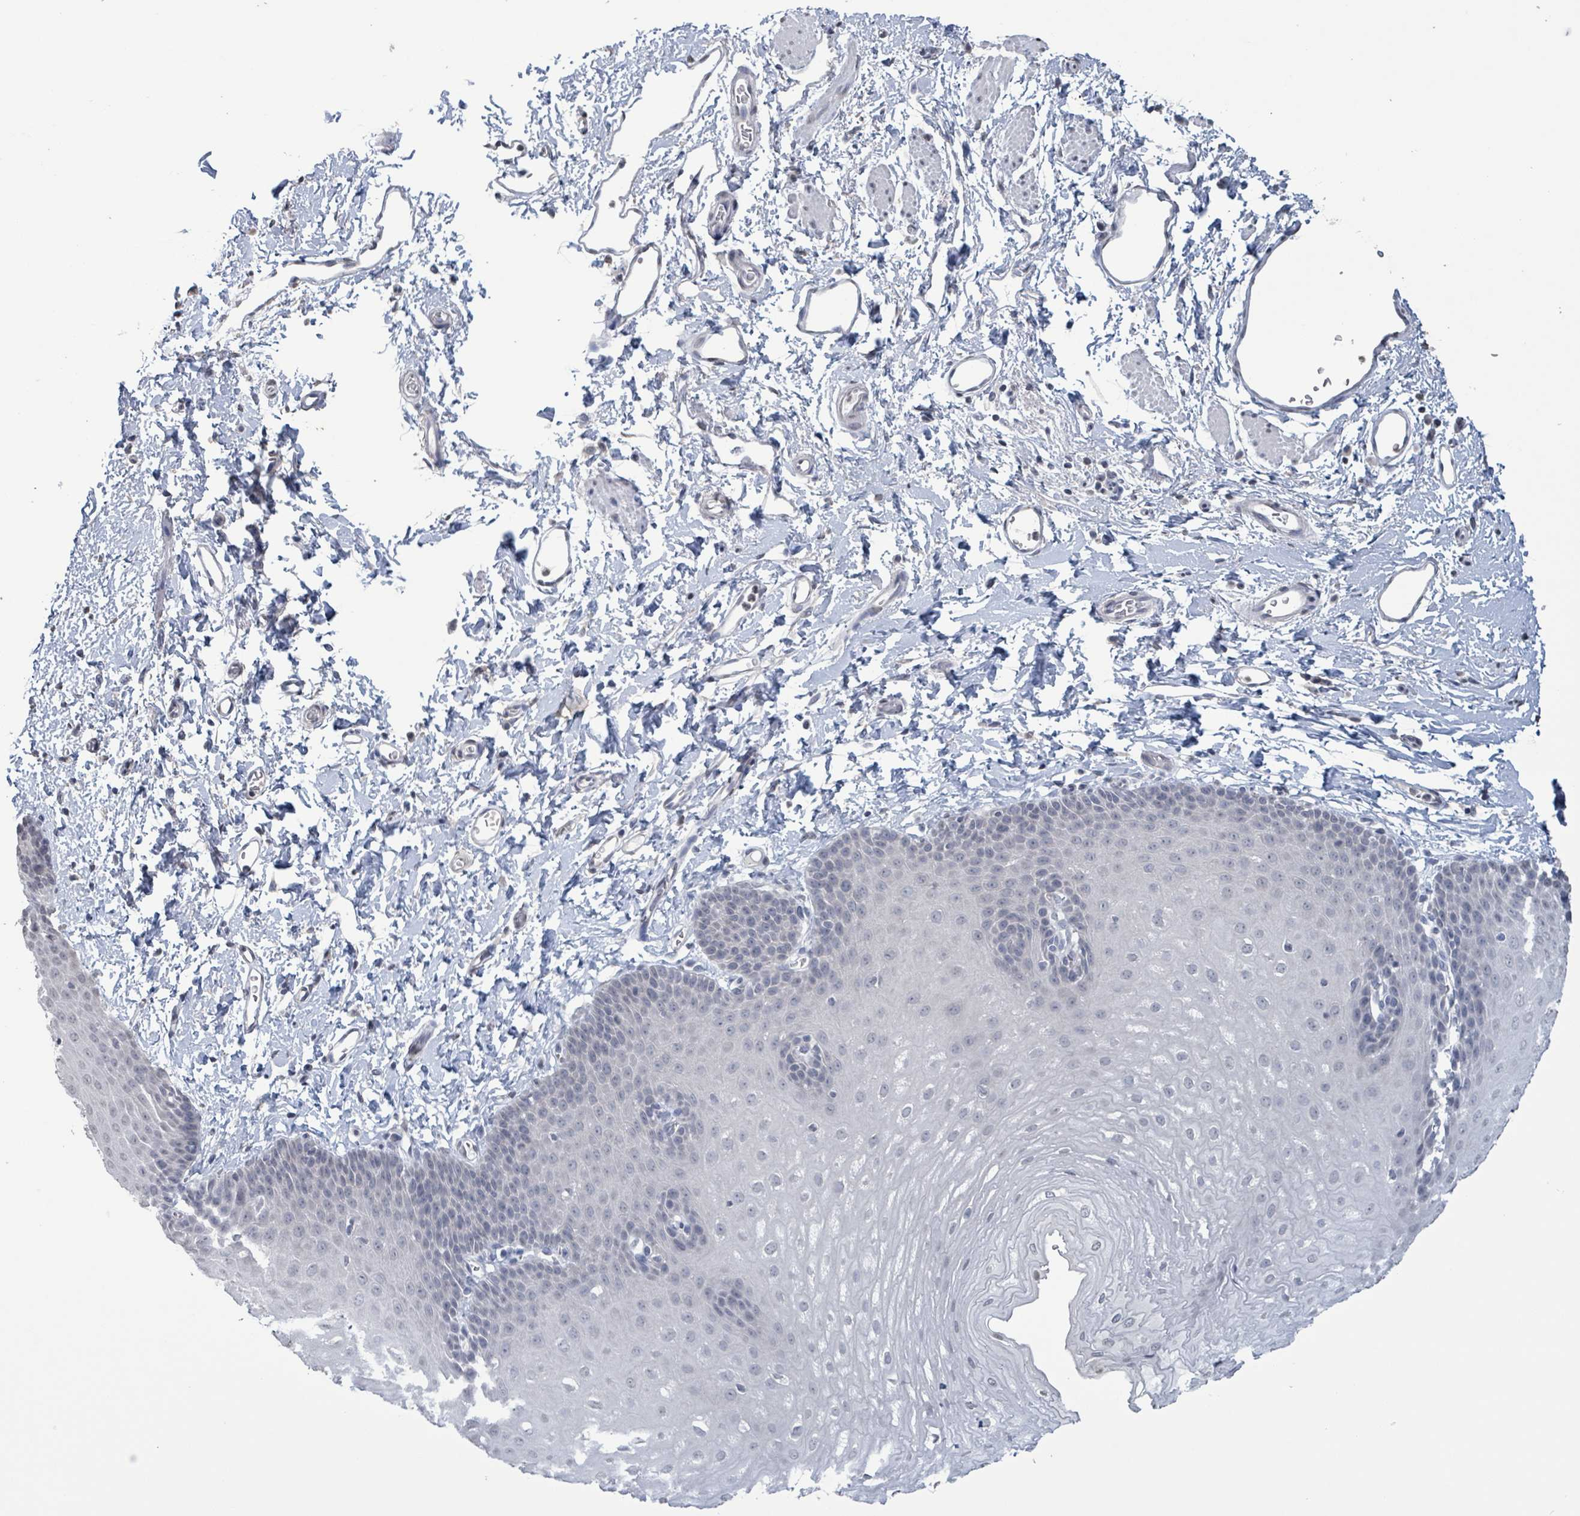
{"staining": {"intensity": "negative", "quantity": "none", "location": "none"}, "tissue": "esophagus", "cell_type": "Squamous epithelial cells", "image_type": "normal", "snomed": [{"axis": "morphology", "description": "Normal tissue, NOS"}, {"axis": "topography", "description": "Esophagus"}], "caption": "The photomicrograph displays no staining of squamous epithelial cells in normal esophagus. (DAB (3,3'-diaminobenzidine) immunohistochemistry (IHC) visualized using brightfield microscopy, high magnification).", "gene": "CA9", "patient": {"sex": "male", "age": 70}}